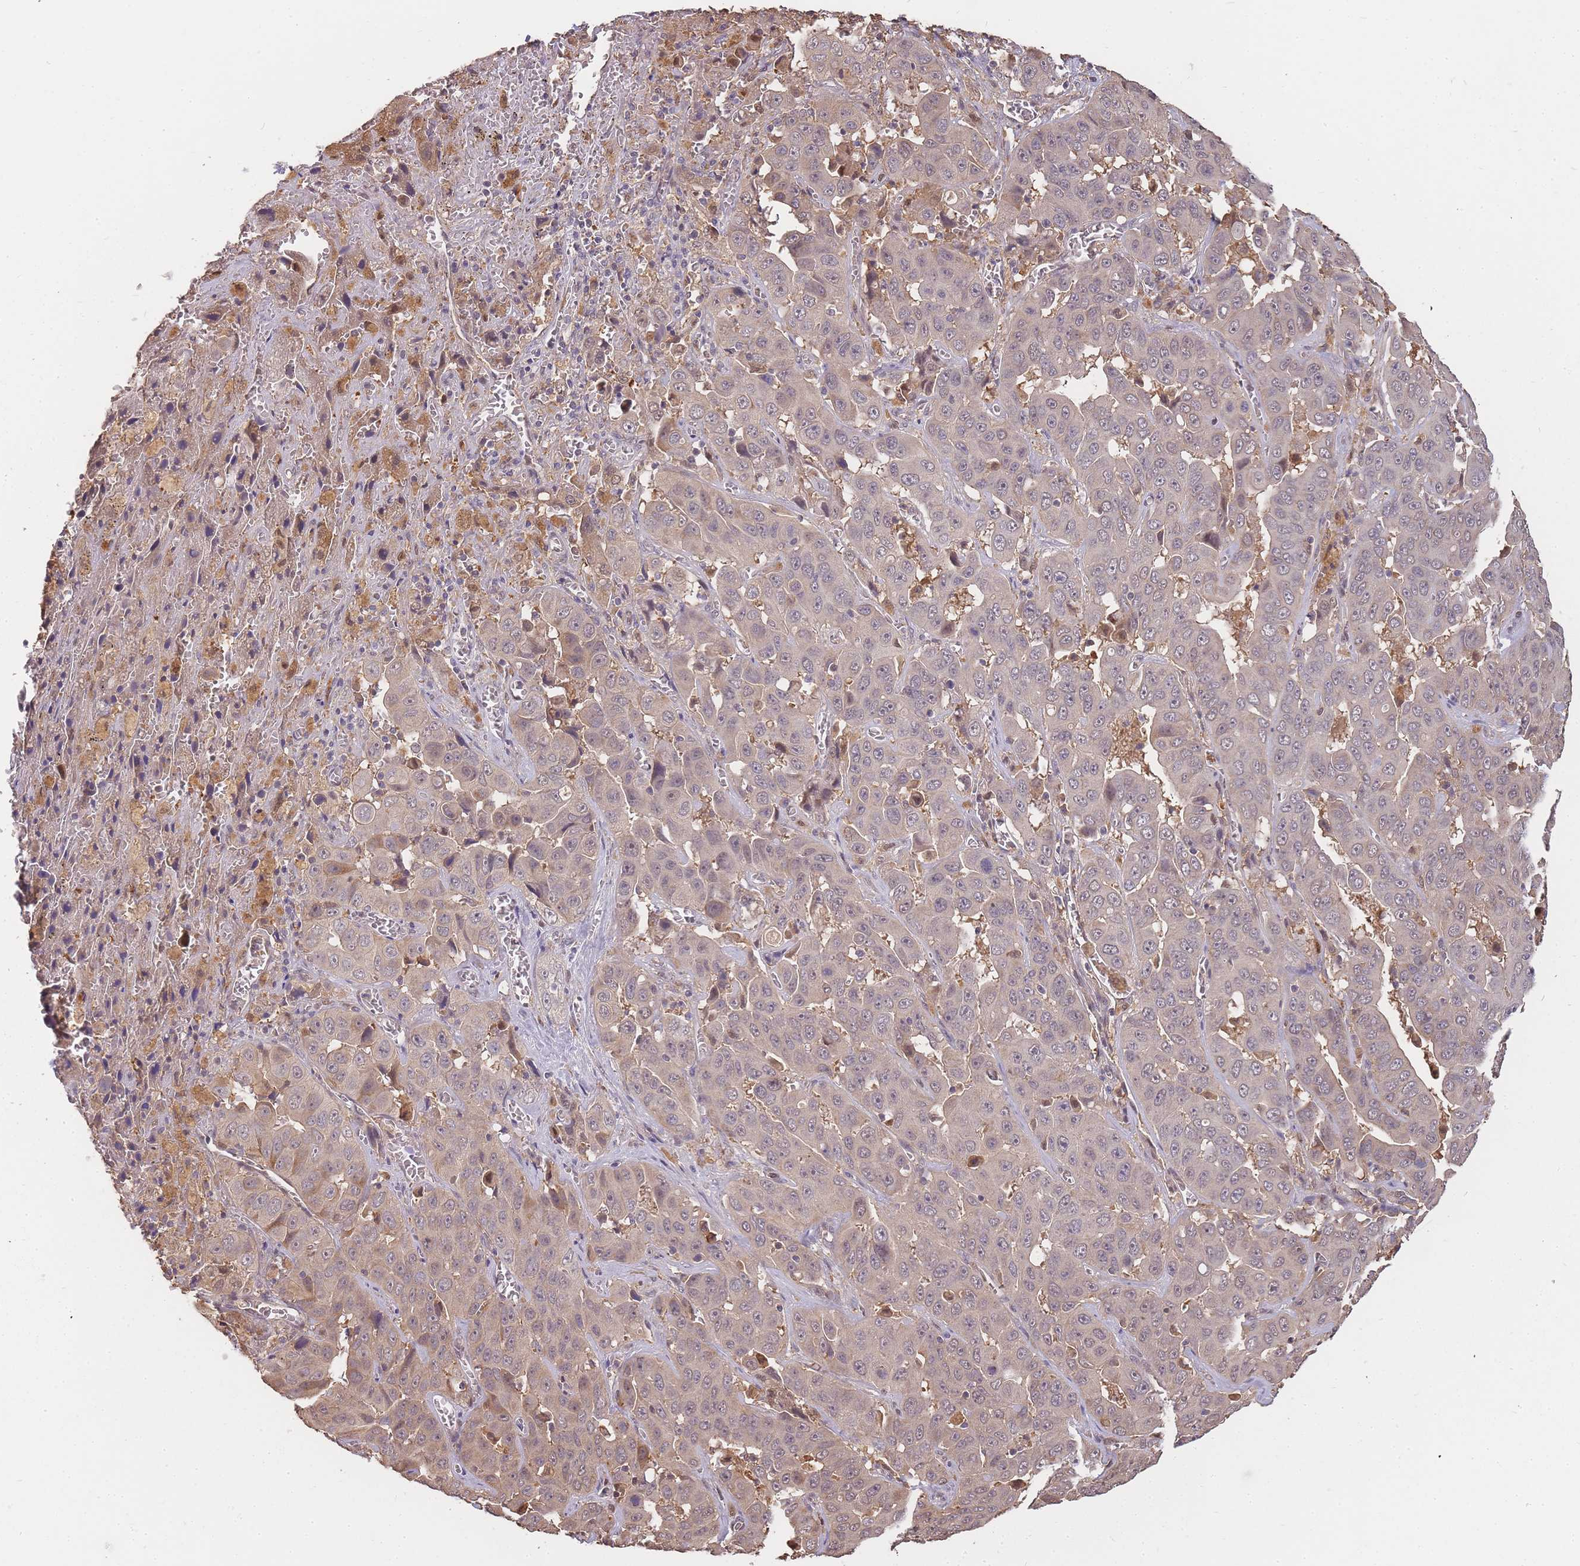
{"staining": {"intensity": "moderate", "quantity": "<25%", "location": "cytoplasmic/membranous"}, "tissue": "liver cancer", "cell_type": "Tumor cells", "image_type": "cancer", "snomed": [{"axis": "morphology", "description": "Cholangiocarcinoma"}, {"axis": "topography", "description": "Liver"}], "caption": "Tumor cells reveal moderate cytoplasmic/membranous expression in approximately <25% of cells in liver cancer.", "gene": "CDKN2AIPNL", "patient": {"sex": "female", "age": 52}}